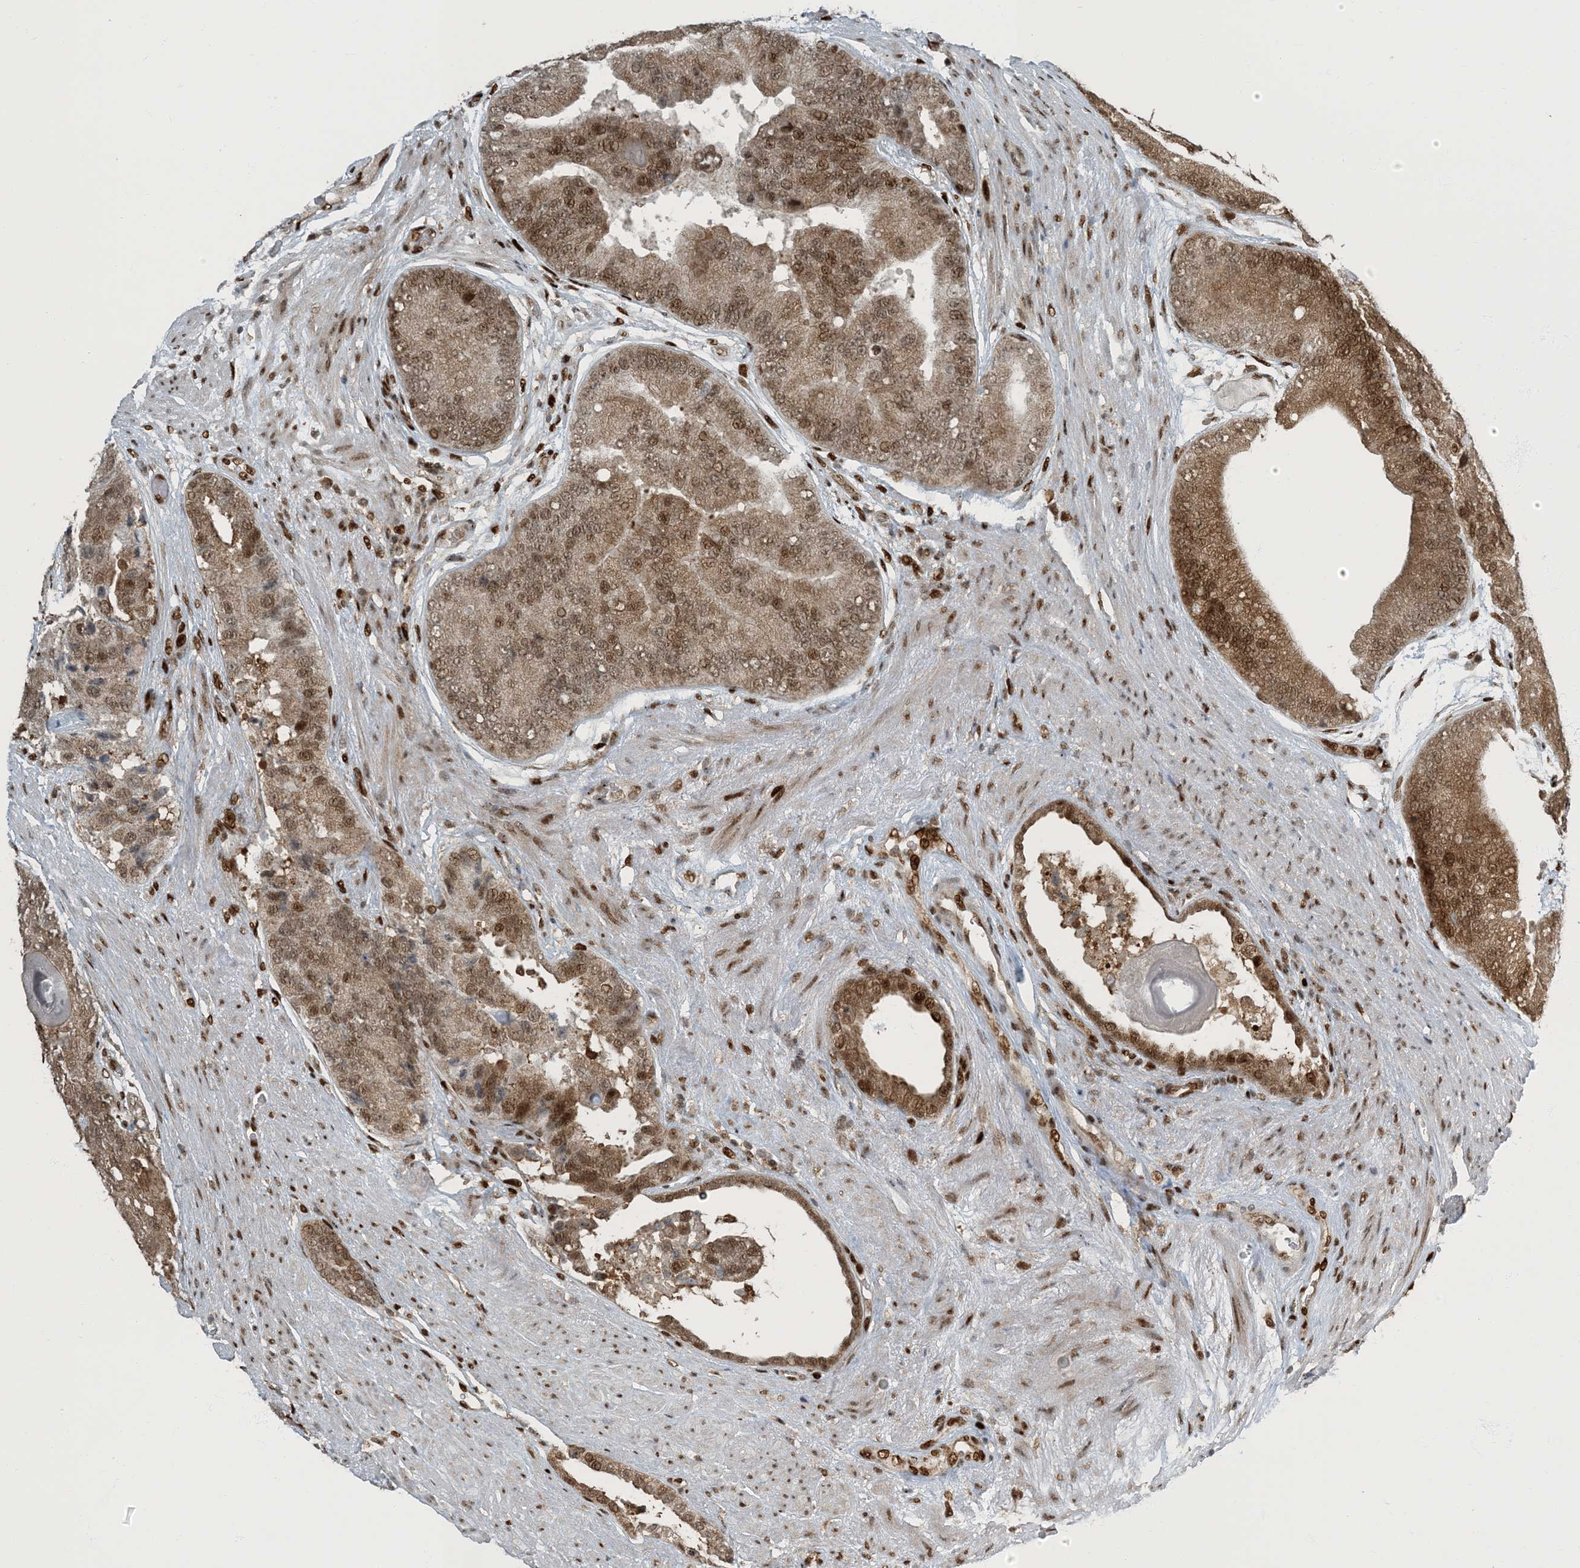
{"staining": {"intensity": "moderate", "quantity": ">75%", "location": "cytoplasmic/membranous,nuclear"}, "tissue": "prostate cancer", "cell_type": "Tumor cells", "image_type": "cancer", "snomed": [{"axis": "morphology", "description": "Adenocarcinoma, High grade"}, {"axis": "topography", "description": "Prostate"}], "caption": "Protein expression by immunohistochemistry exhibits moderate cytoplasmic/membranous and nuclear staining in about >75% of tumor cells in high-grade adenocarcinoma (prostate). (DAB IHC, brown staining for protein, blue staining for nuclei).", "gene": "MBD1", "patient": {"sex": "male", "age": 70}}